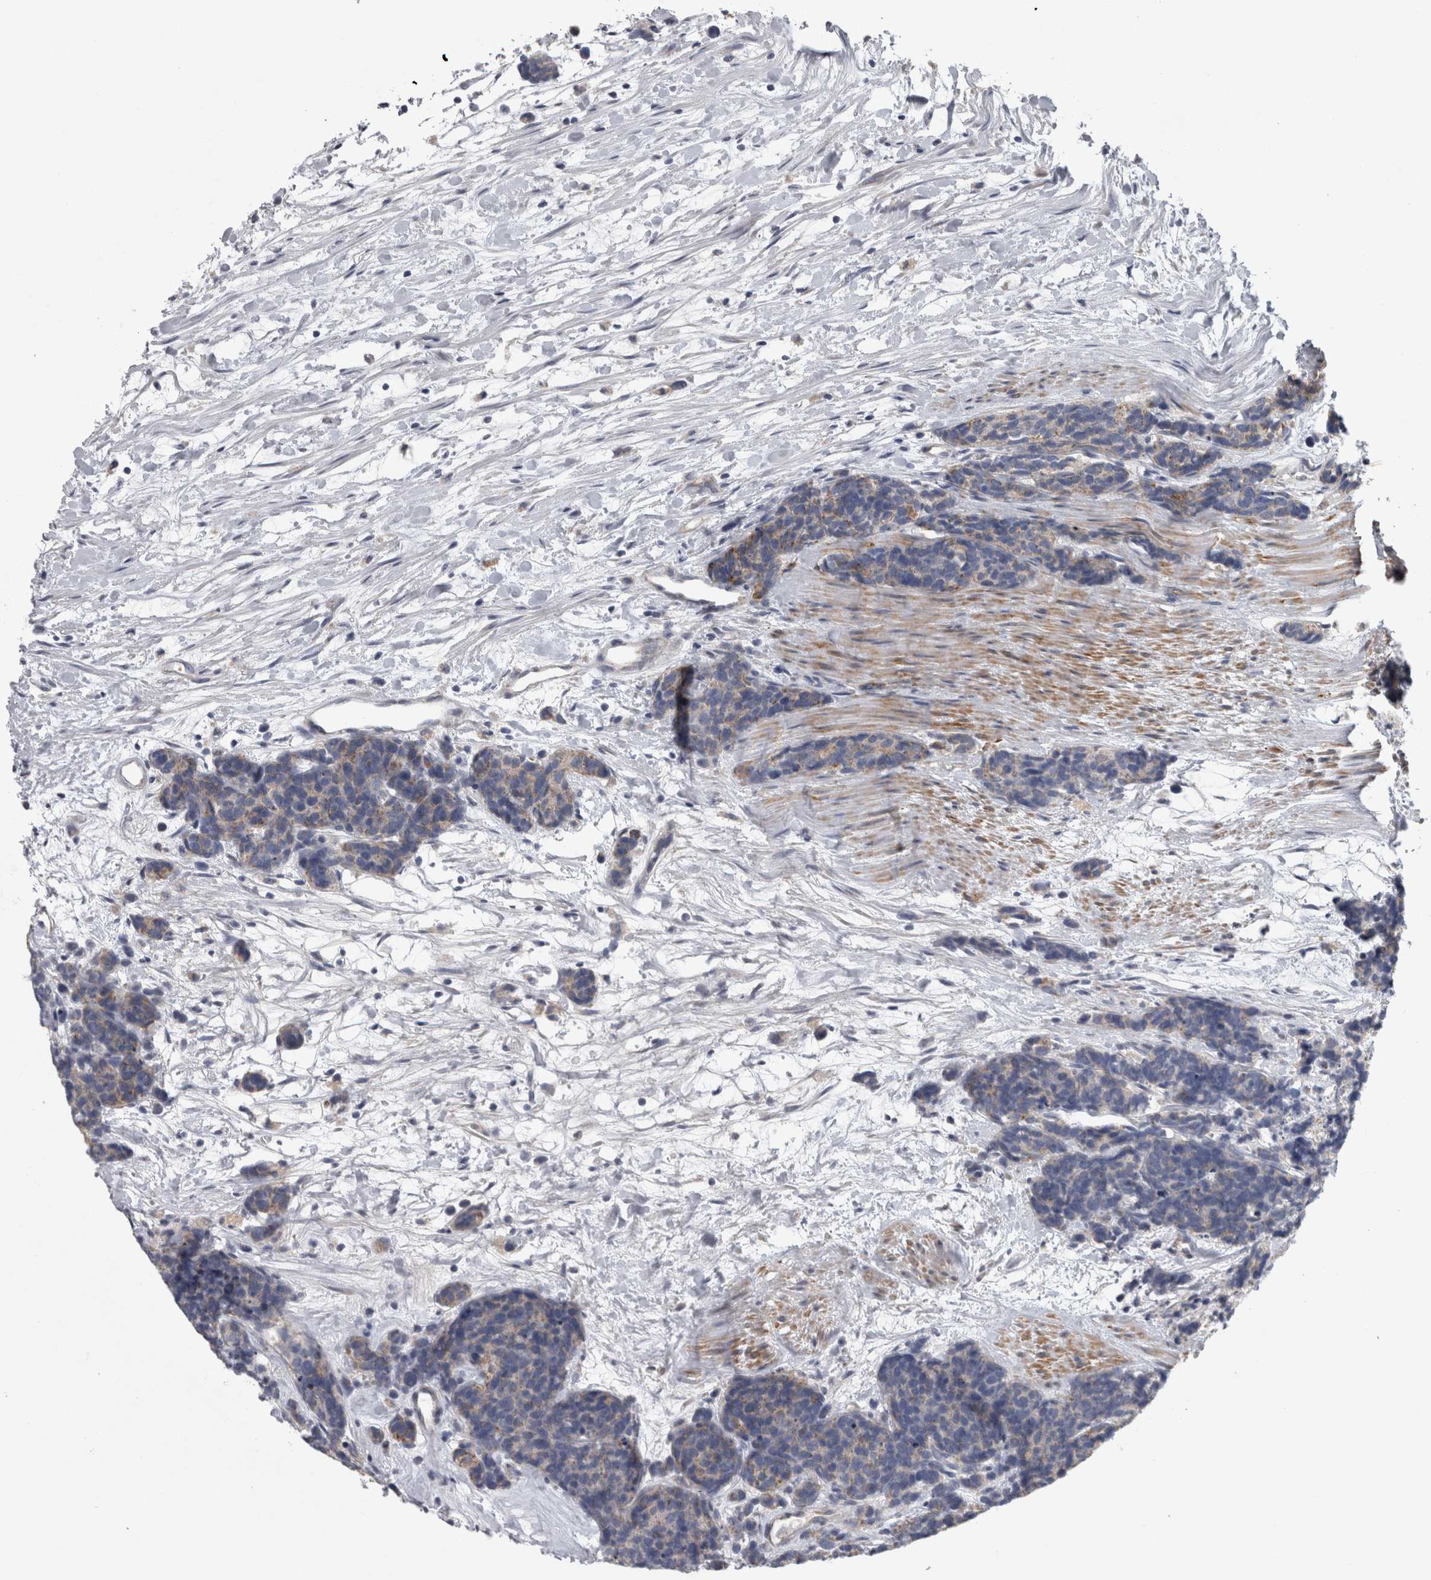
{"staining": {"intensity": "weak", "quantity": "25%-75%", "location": "cytoplasmic/membranous"}, "tissue": "carcinoid", "cell_type": "Tumor cells", "image_type": "cancer", "snomed": [{"axis": "morphology", "description": "Carcinoma, NOS"}, {"axis": "morphology", "description": "Carcinoid, malignant, NOS"}, {"axis": "topography", "description": "Urinary bladder"}], "caption": "Immunohistochemistry photomicrograph of human carcinoid stained for a protein (brown), which exhibits low levels of weak cytoplasmic/membranous expression in approximately 25%-75% of tumor cells.", "gene": "DBT", "patient": {"sex": "male", "age": 57}}